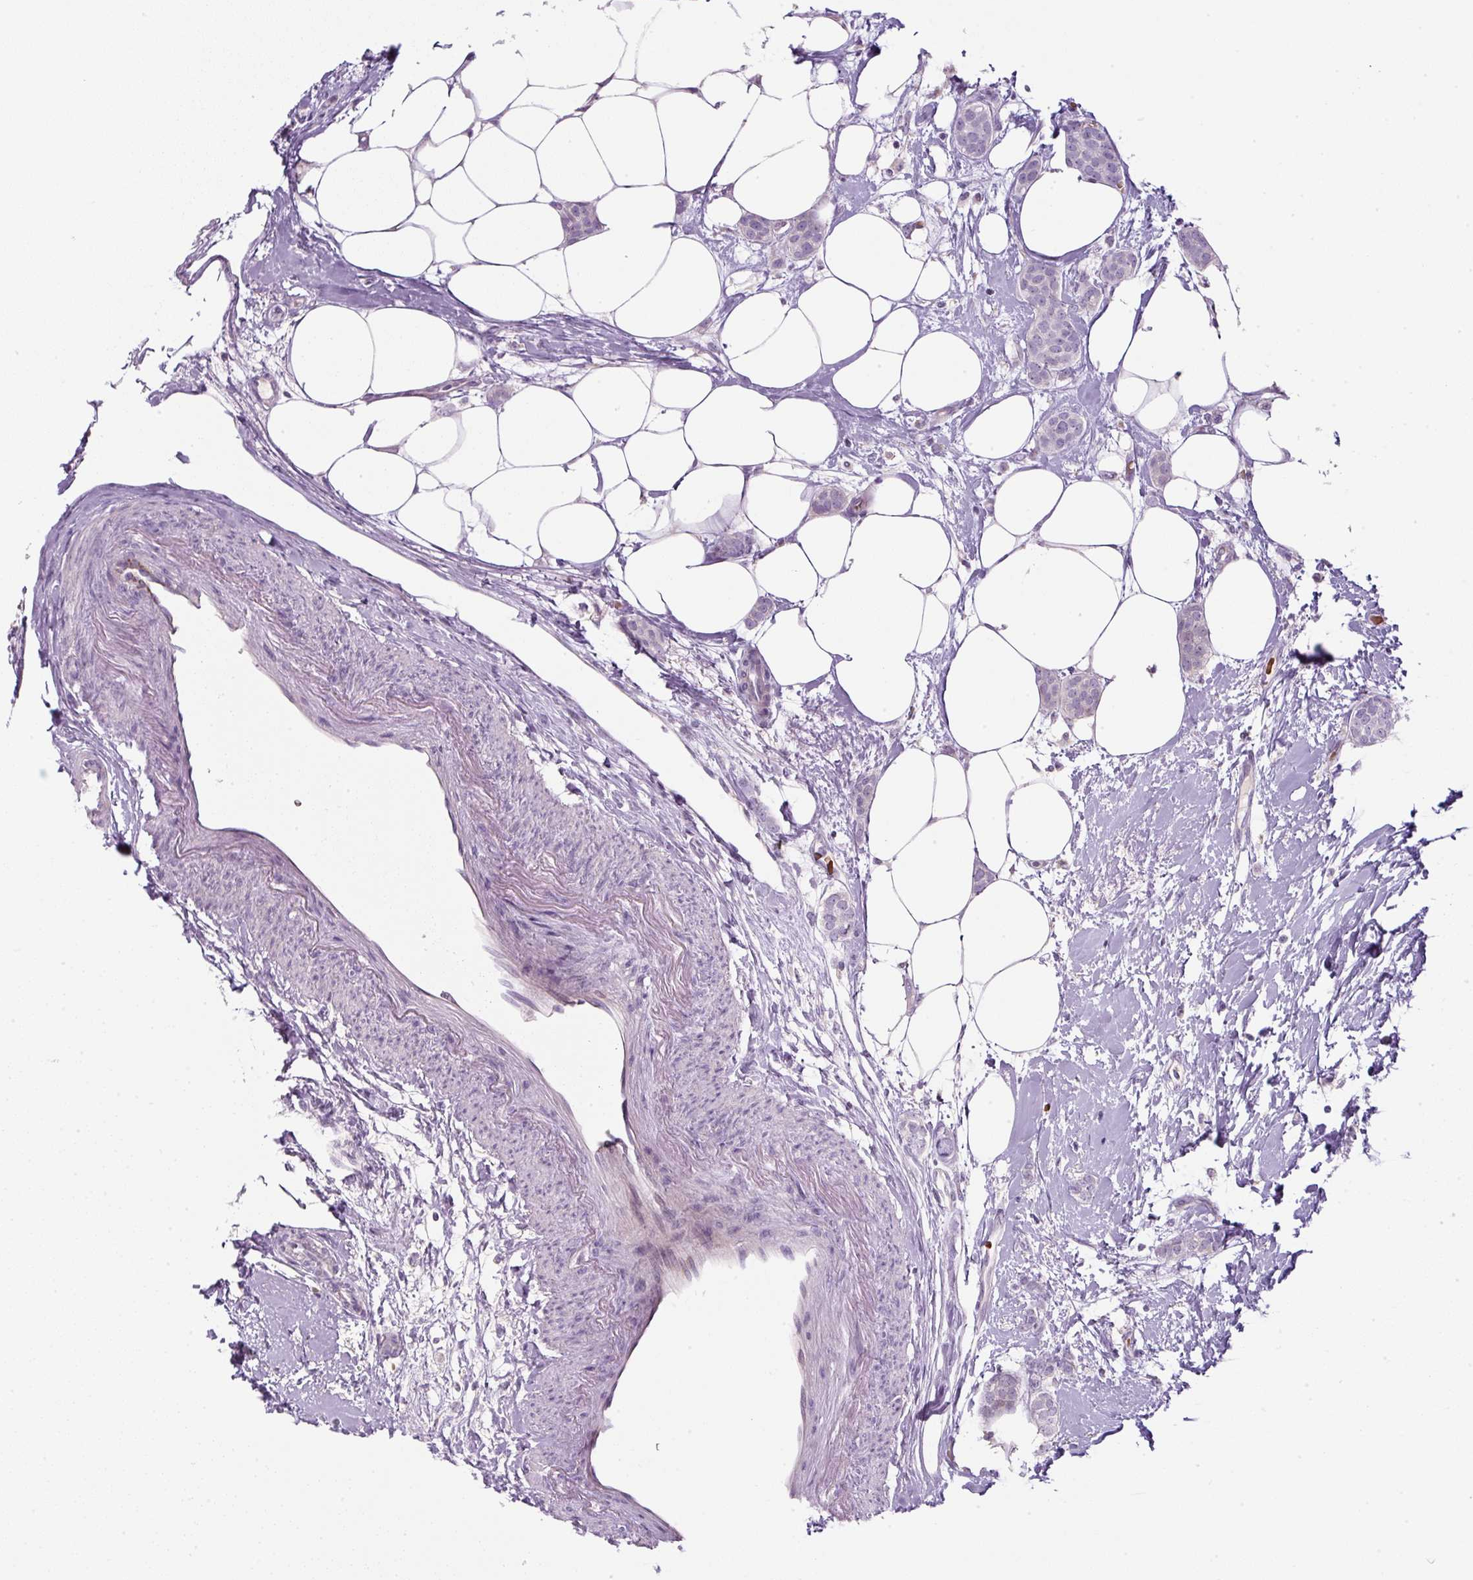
{"staining": {"intensity": "negative", "quantity": "none", "location": "none"}, "tissue": "breast cancer", "cell_type": "Tumor cells", "image_type": "cancer", "snomed": [{"axis": "morphology", "description": "Duct carcinoma"}, {"axis": "topography", "description": "Breast"}], "caption": "IHC histopathology image of breast infiltrating ductal carcinoma stained for a protein (brown), which demonstrates no positivity in tumor cells.", "gene": "FGFBP3", "patient": {"sex": "female", "age": 72}}